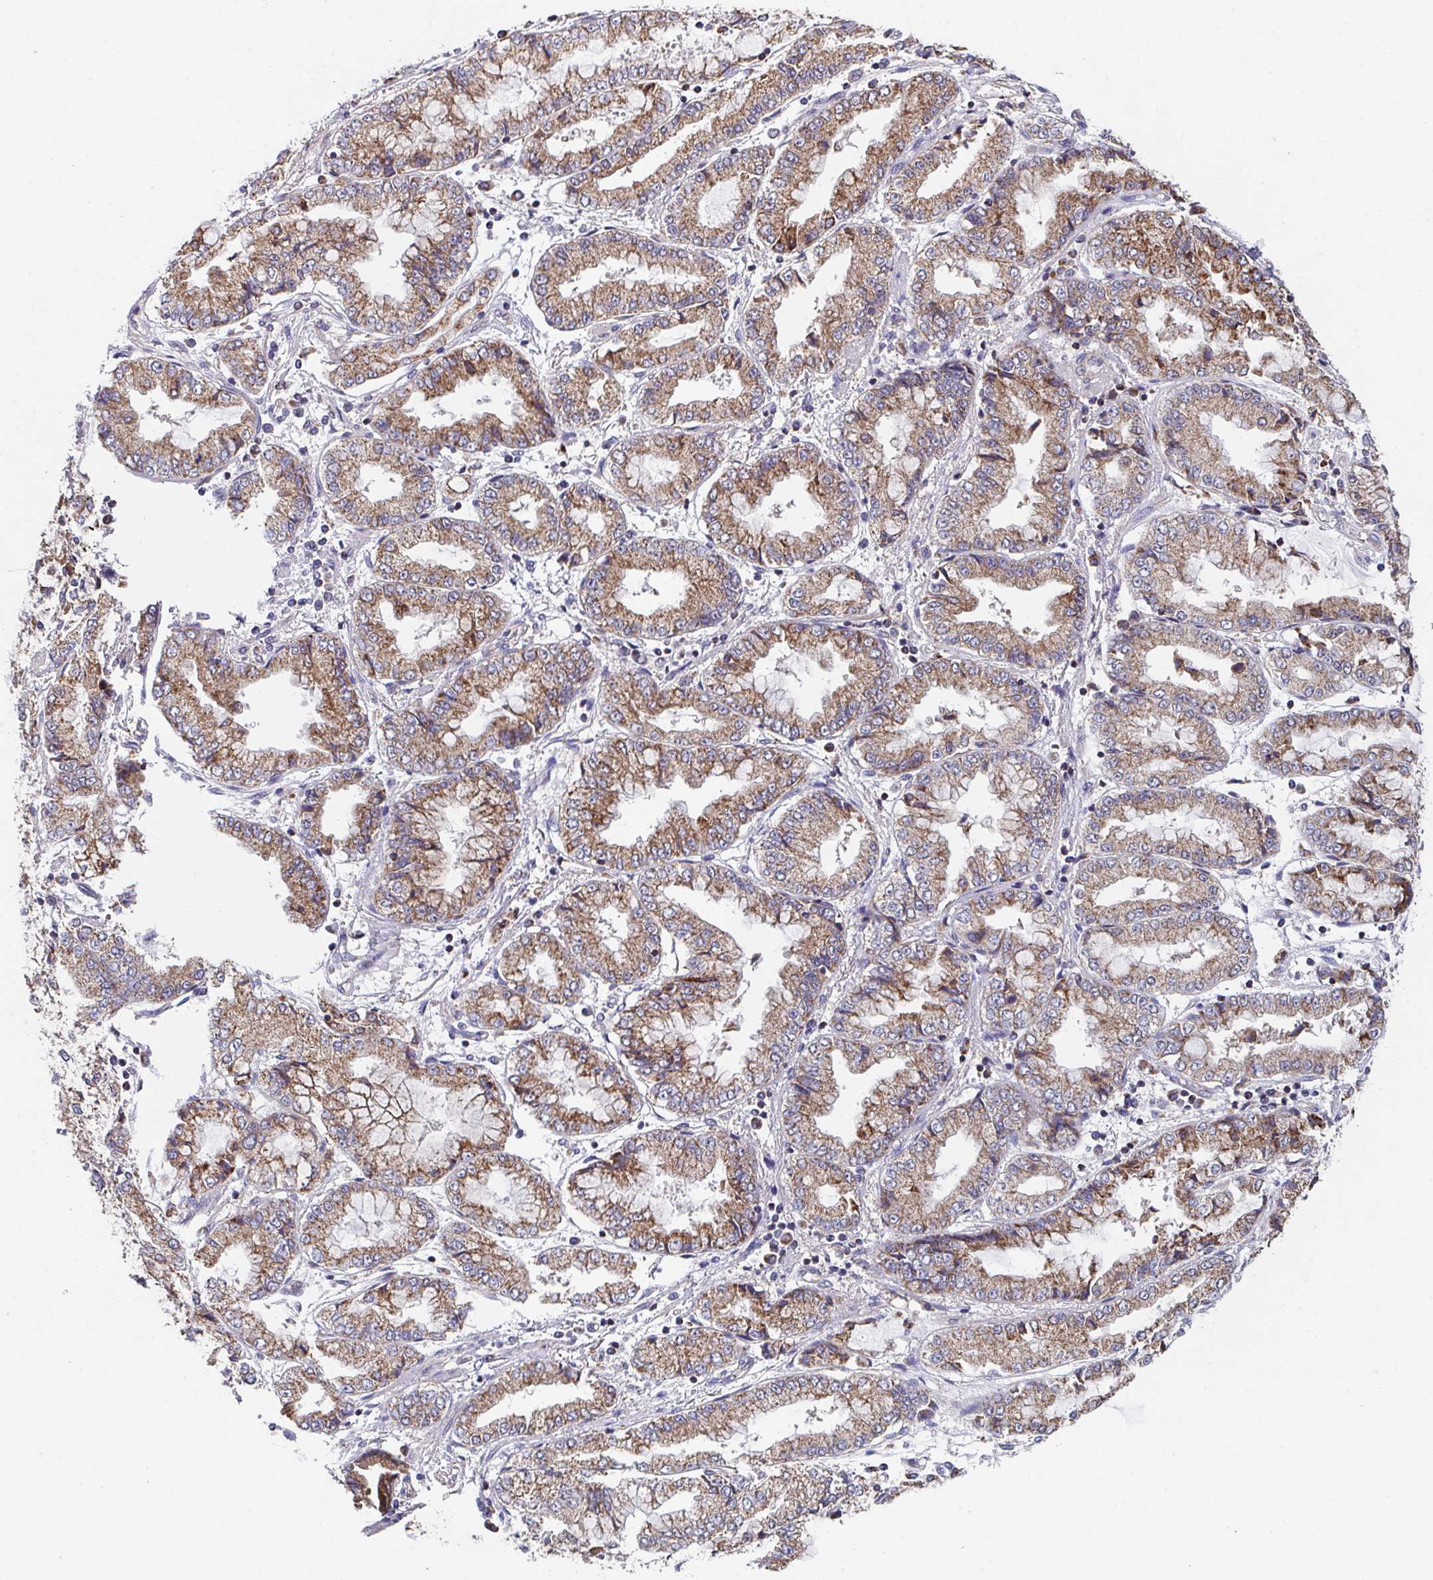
{"staining": {"intensity": "moderate", "quantity": ">75%", "location": "cytoplasmic/membranous"}, "tissue": "stomach cancer", "cell_type": "Tumor cells", "image_type": "cancer", "snomed": [{"axis": "morphology", "description": "Adenocarcinoma, NOS"}, {"axis": "topography", "description": "Stomach, upper"}], "caption": "About >75% of tumor cells in human adenocarcinoma (stomach) show moderate cytoplasmic/membranous protein staining as visualized by brown immunohistochemical staining.", "gene": "MT-ND3", "patient": {"sex": "female", "age": 74}}